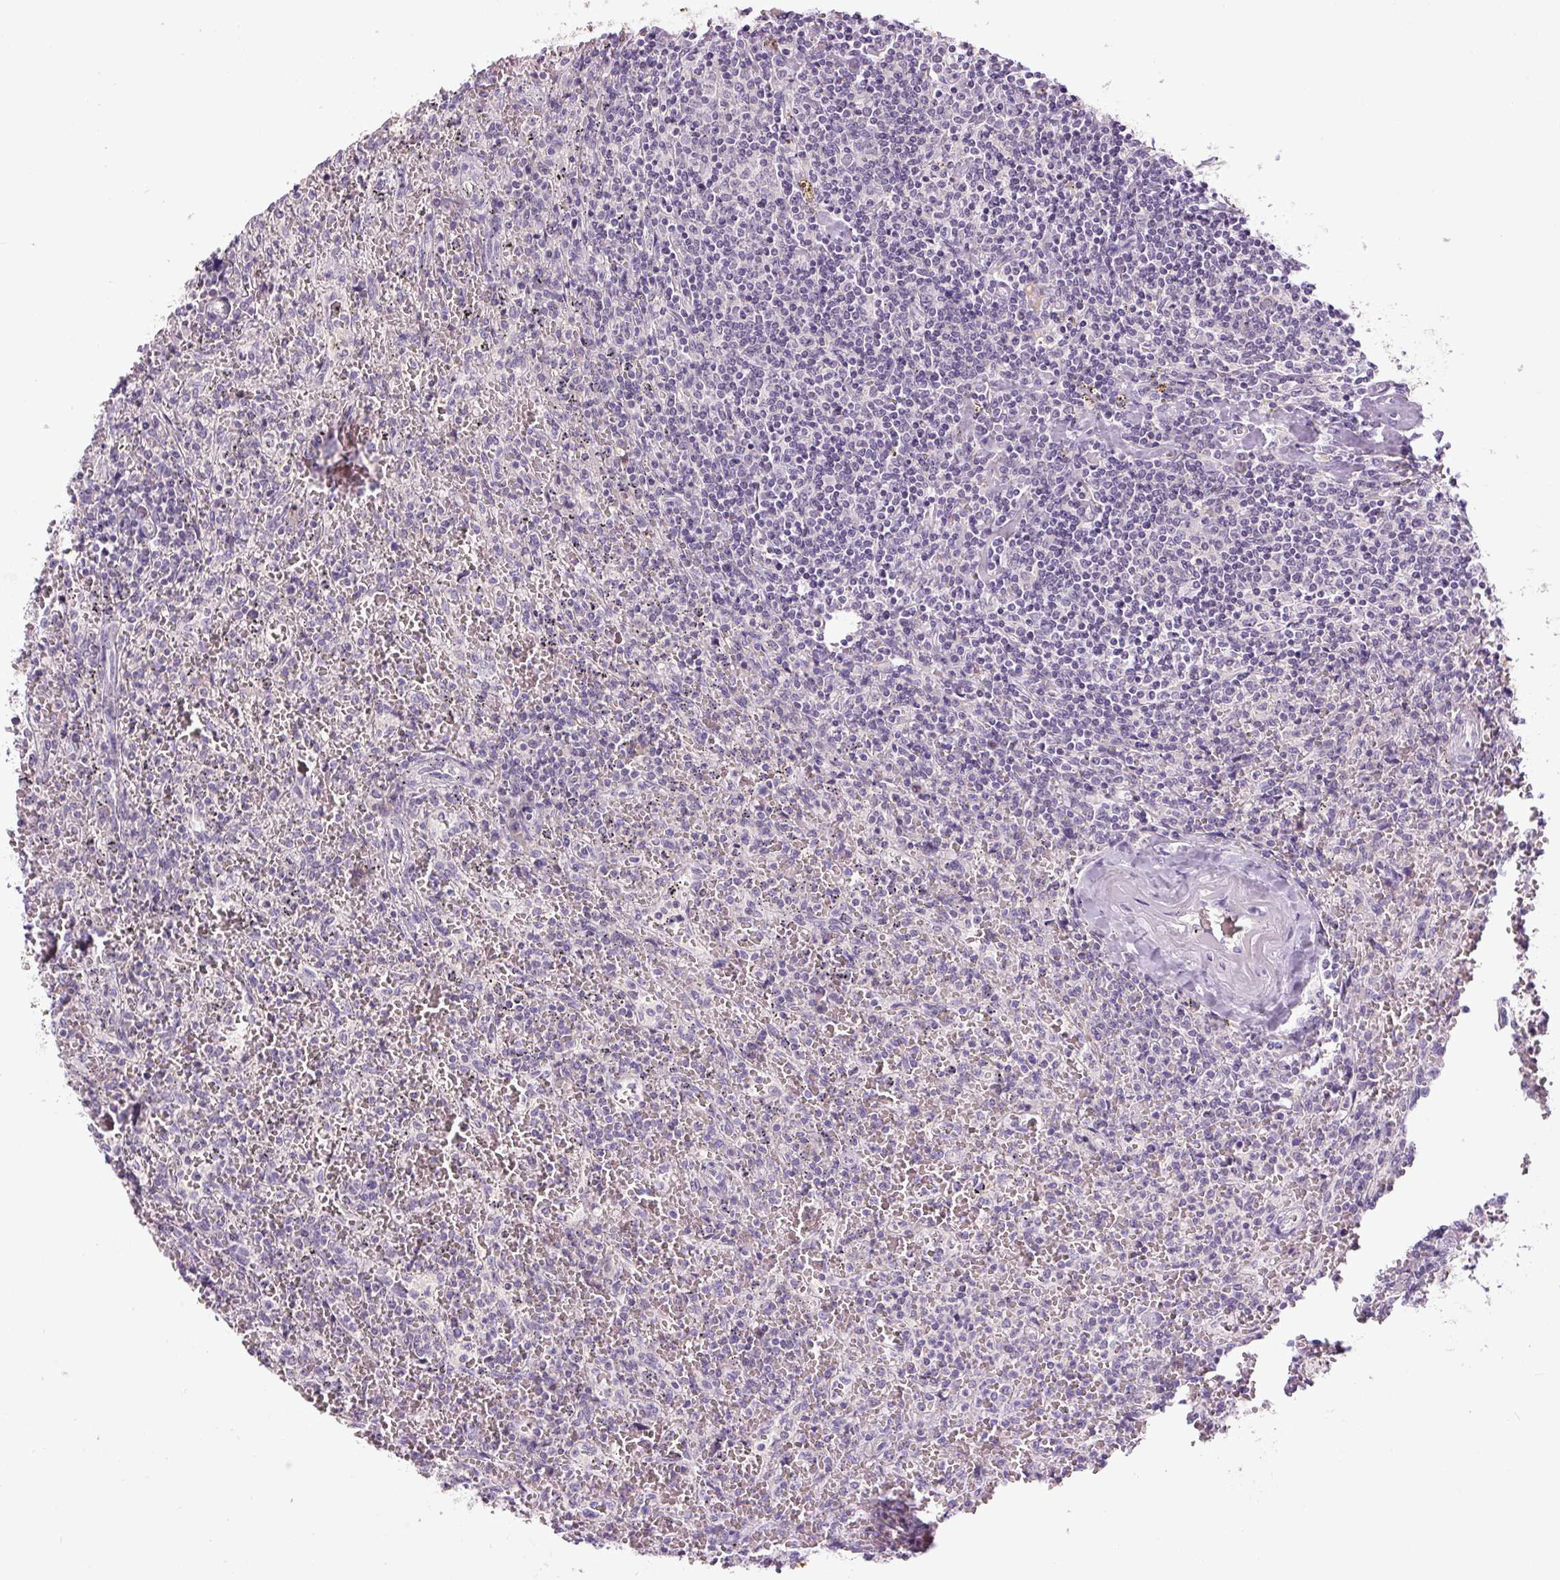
{"staining": {"intensity": "negative", "quantity": "none", "location": "none"}, "tissue": "lymphoma", "cell_type": "Tumor cells", "image_type": "cancer", "snomed": [{"axis": "morphology", "description": "Malignant lymphoma, non-Hodgkin's type, Low grade"}, {"axis": "topography", "description": "Spleen"}], "caption": "Immunohistochemistry (IHC) of malignant lymphoma, non-Hodgkin's type (low-grade) shows no expression in tumor cells. Nuclei are stained in blue.", "gene": "FABP7", "patient": {"sex": "female", "age": 64}}